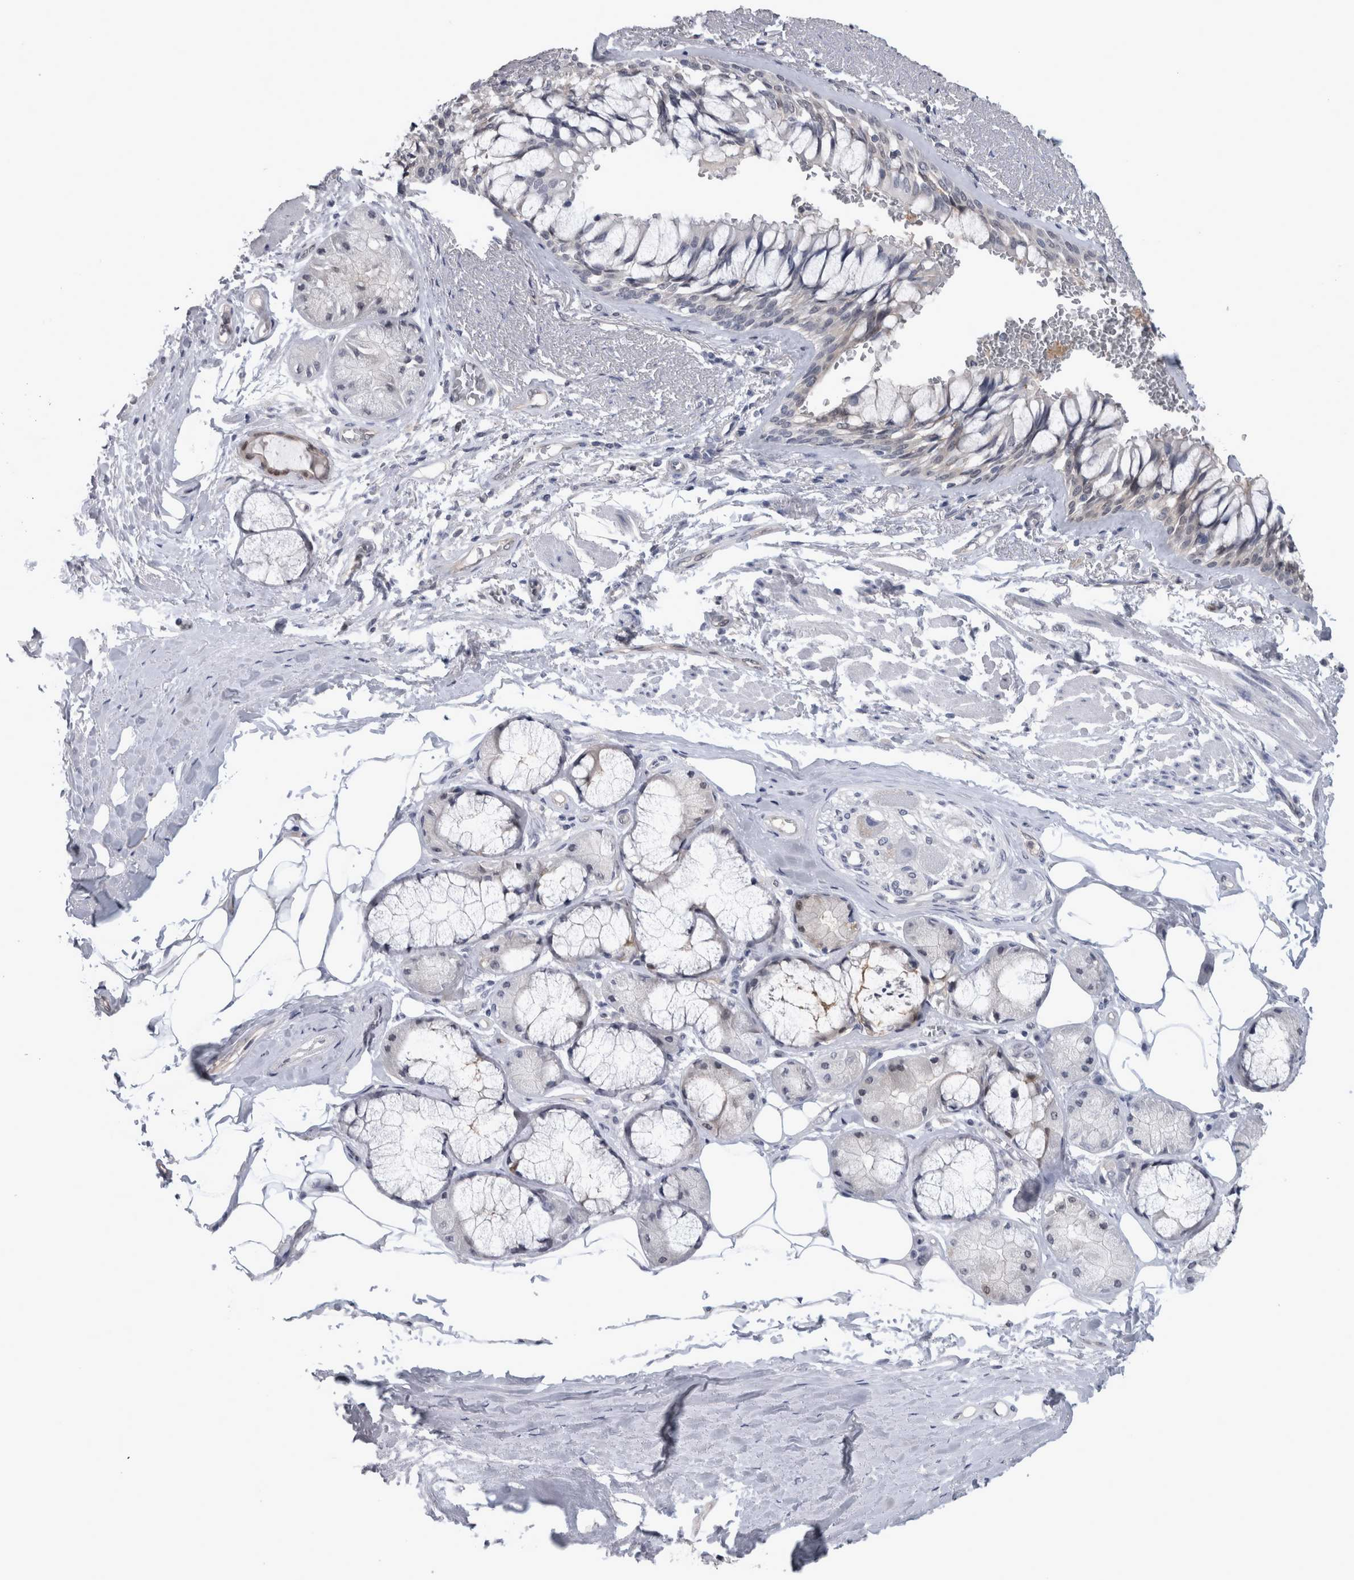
{"staining": {"intensity": "negative", "quantity": "none", "location": "none"}, "tissue": "bronchus", "cell_type": "Respiratory epithelial cells", "image_type": "normal", "snomed": [{"axis": "morphology", "description": "Normal tissue, NOS"}, {"axis": "topography", "description": "Bronchus"}], "caption": "Immunohistochemistry (IHC) histopathology image of unremarkable human bronchus stained for a protein (brown), which displays no positivity in respiratory epithelial cells.", "gene": "NAPRT", "patient": {"sex": "male", "age": 66}}